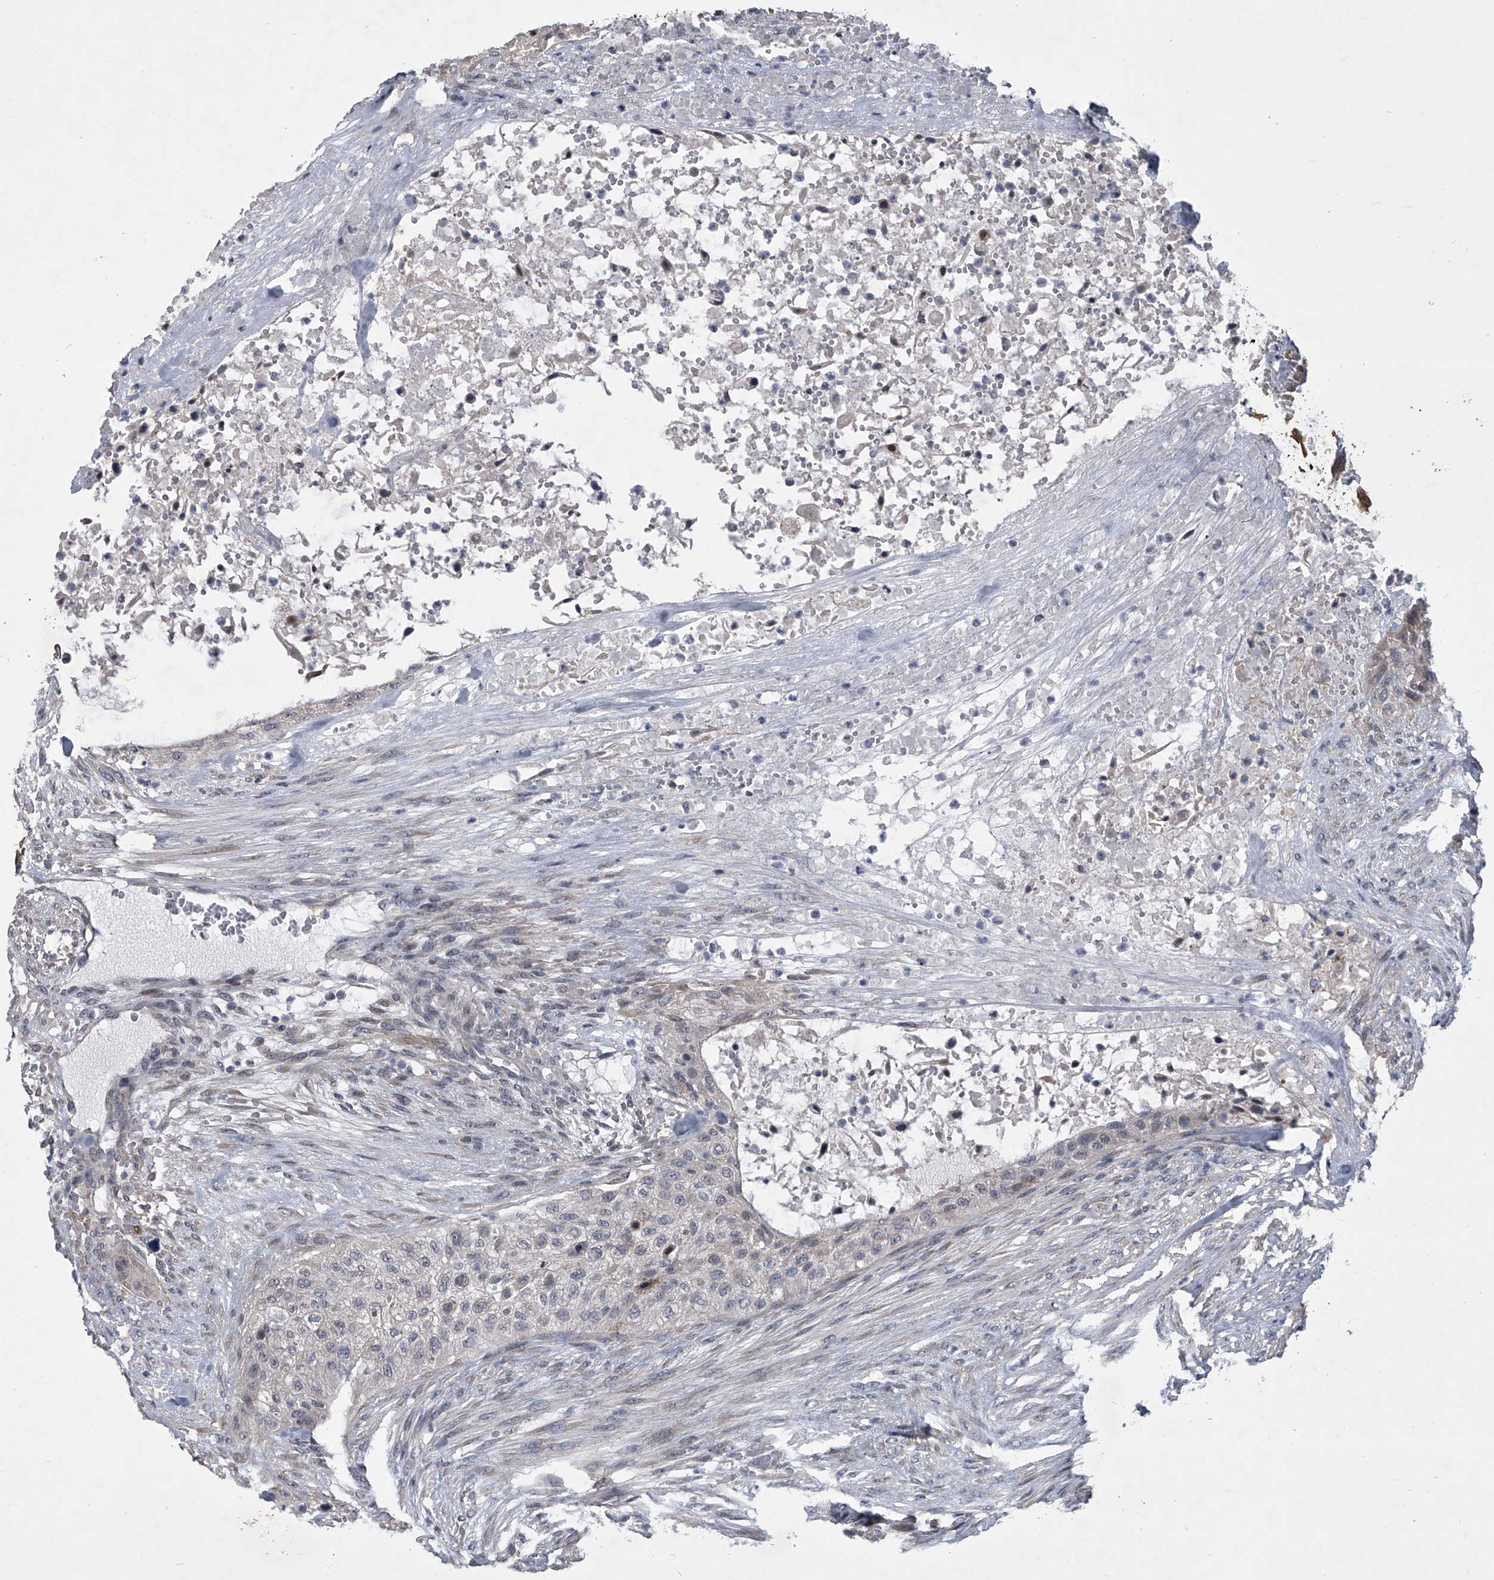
{"staining": {"intensity": "weak", "quantity": "<25%", "location": "nuclear"}, "tissue": "urothelial cancer", "cell_type": "Tumor cells", "image_type": "cancer", "snomed": [{"axis": "morphology", "description": "Urothelial carcinoma, High grade"}, {"axis": "topography", "description": "Urinary bladder"}], "caption": "An immunohistochemistry micrograph of urothelial cancer is shown. There is no staining in tumor cells of urothelial cancer. The staining is performed using DAB brown chromogen with nuclei counter-stained in using hematoxylin.", "gene": "HEATR6", "patient": {"sex": "male", "age": 35}}